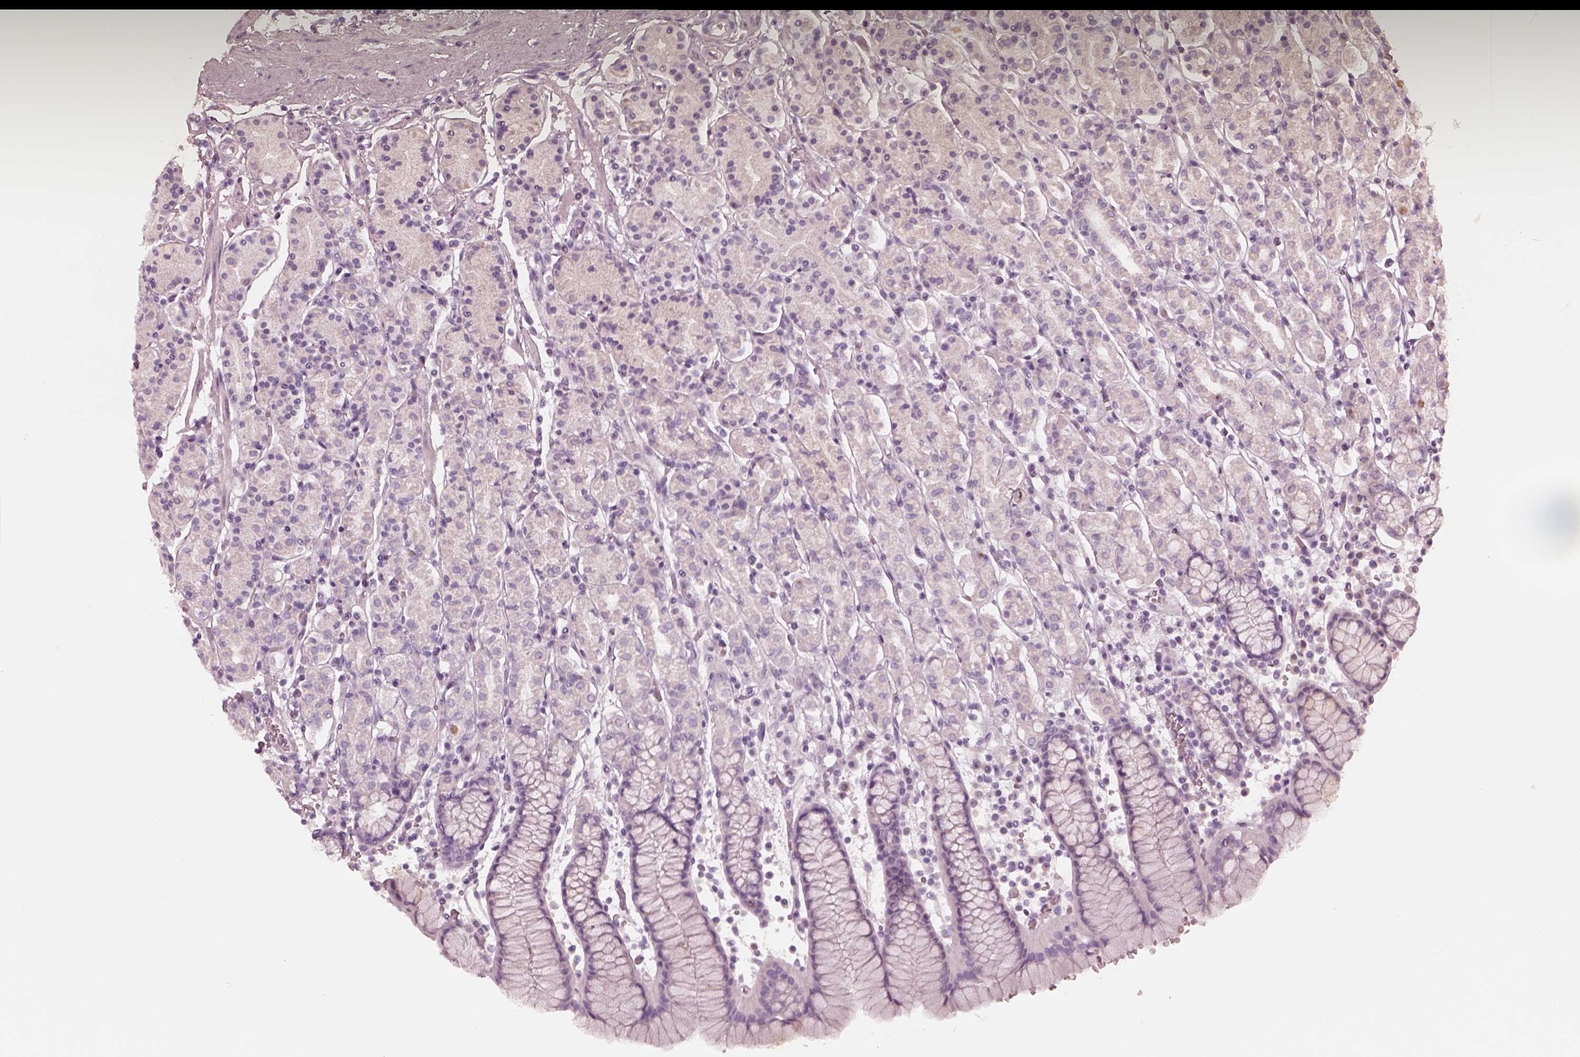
{"staining": {"intensity": "negative", "quantity": "none", "location": "none"}, "tissue": "stomach", "cell_type": "Glandular cells", "image_type": "normal", "snomed": [{"axis": "morphology", "description": "Normal tissue, NOS"}, {"axis": "topography", "description": "Stomach, upper"}, {"axis": "topography", "description": "Stomach"}], "caption": "High power microscopy image of an immunohistochemistry (IHC) histopathology image of benign stomach, revealing no significant staining in glandular cells. (DAB (3,3'-diaminobenzidine) IHC visualized using brightfield microscopy, high magnification).", "gene": "SAXO2", "patient": {"sex": "male", "age": 62}}